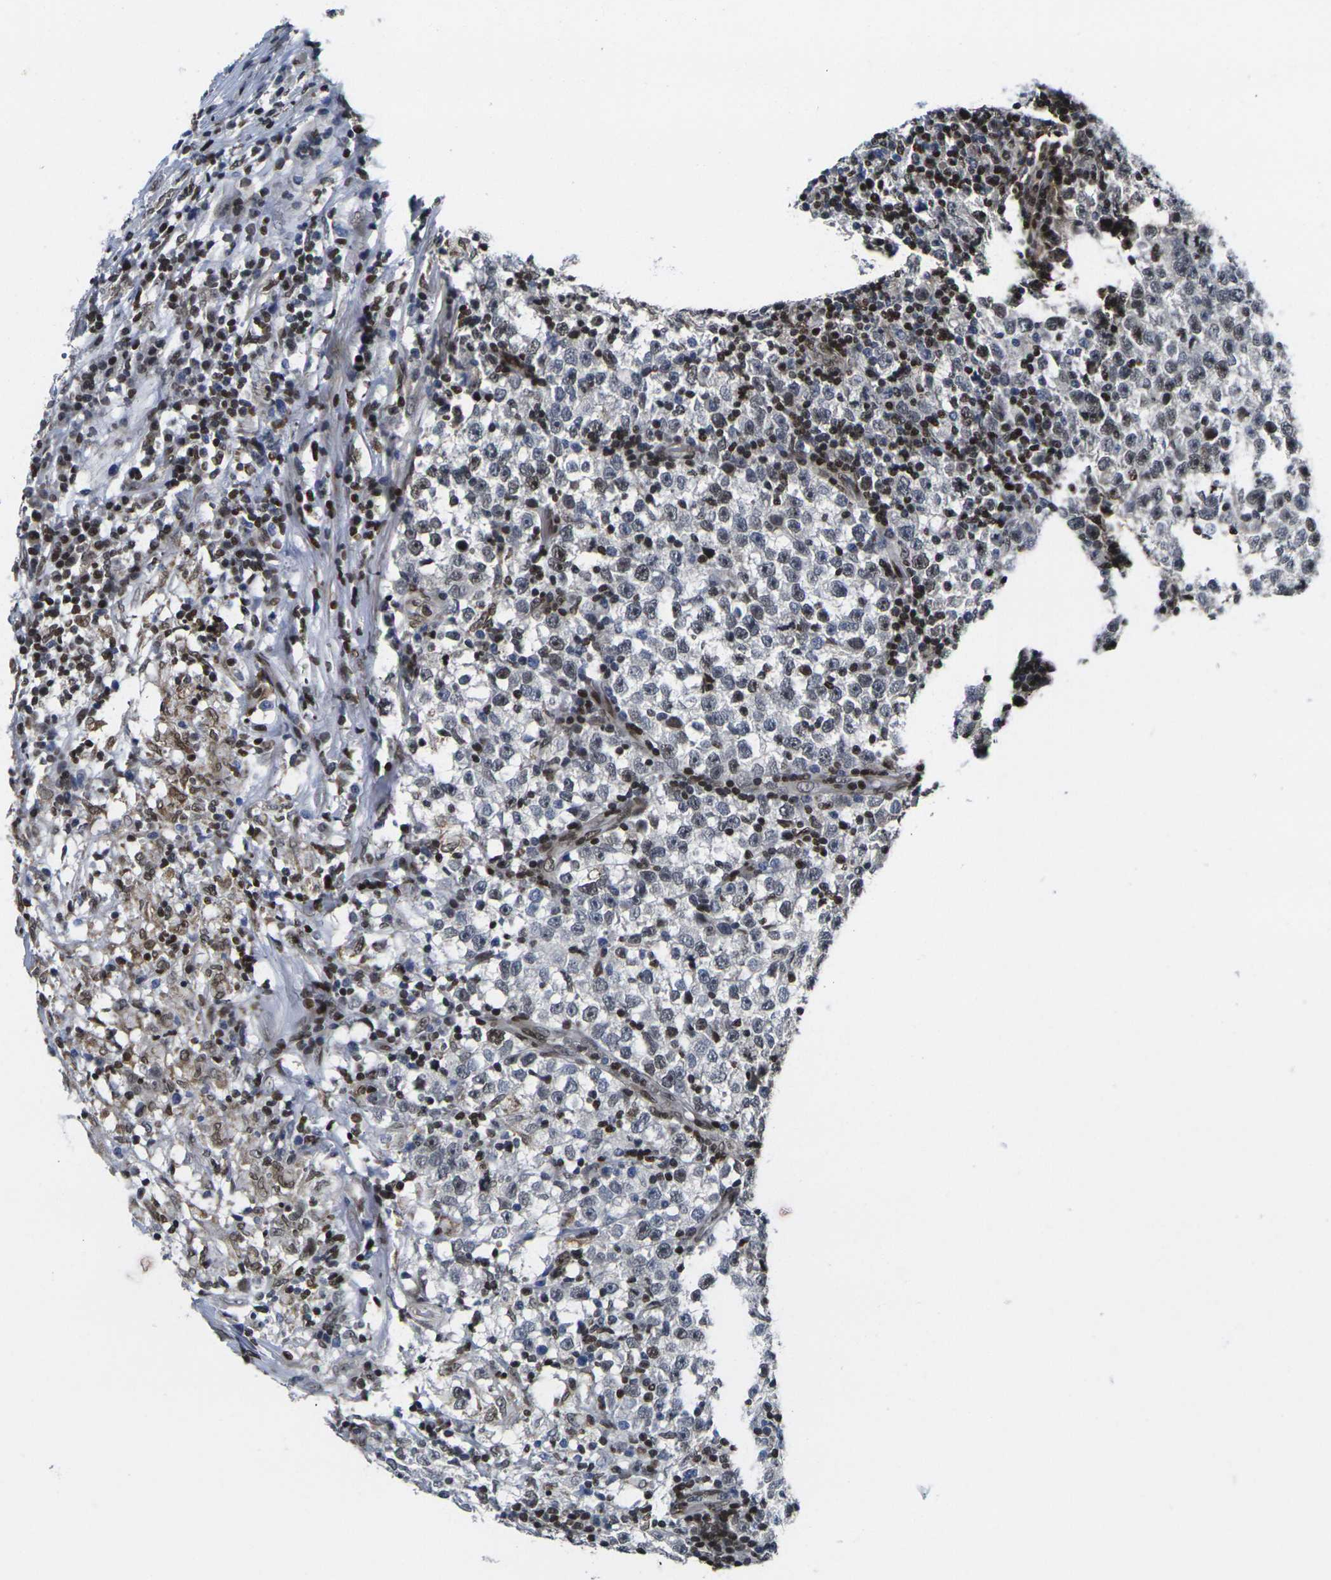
{"staining": {"intensity": "moderate", "quantity": "<25%", "location": "nuclear"}, "tissue": "testis cancer", "cell_type": "Tumor cells", "image_type": "cancer", "snomed": [{"axis": "morphology", "description": "Seminoma, NOS"}, {"axis": "topography", "description": "Testis"}], "caption": "IHC (DAB) staining of testis cancer (seminoma) reveals moderate nuclear protein staining in approximately <25% of tumor cells.", "gene": "H1-10", "patient": {"sex": "male", "age": 43}}